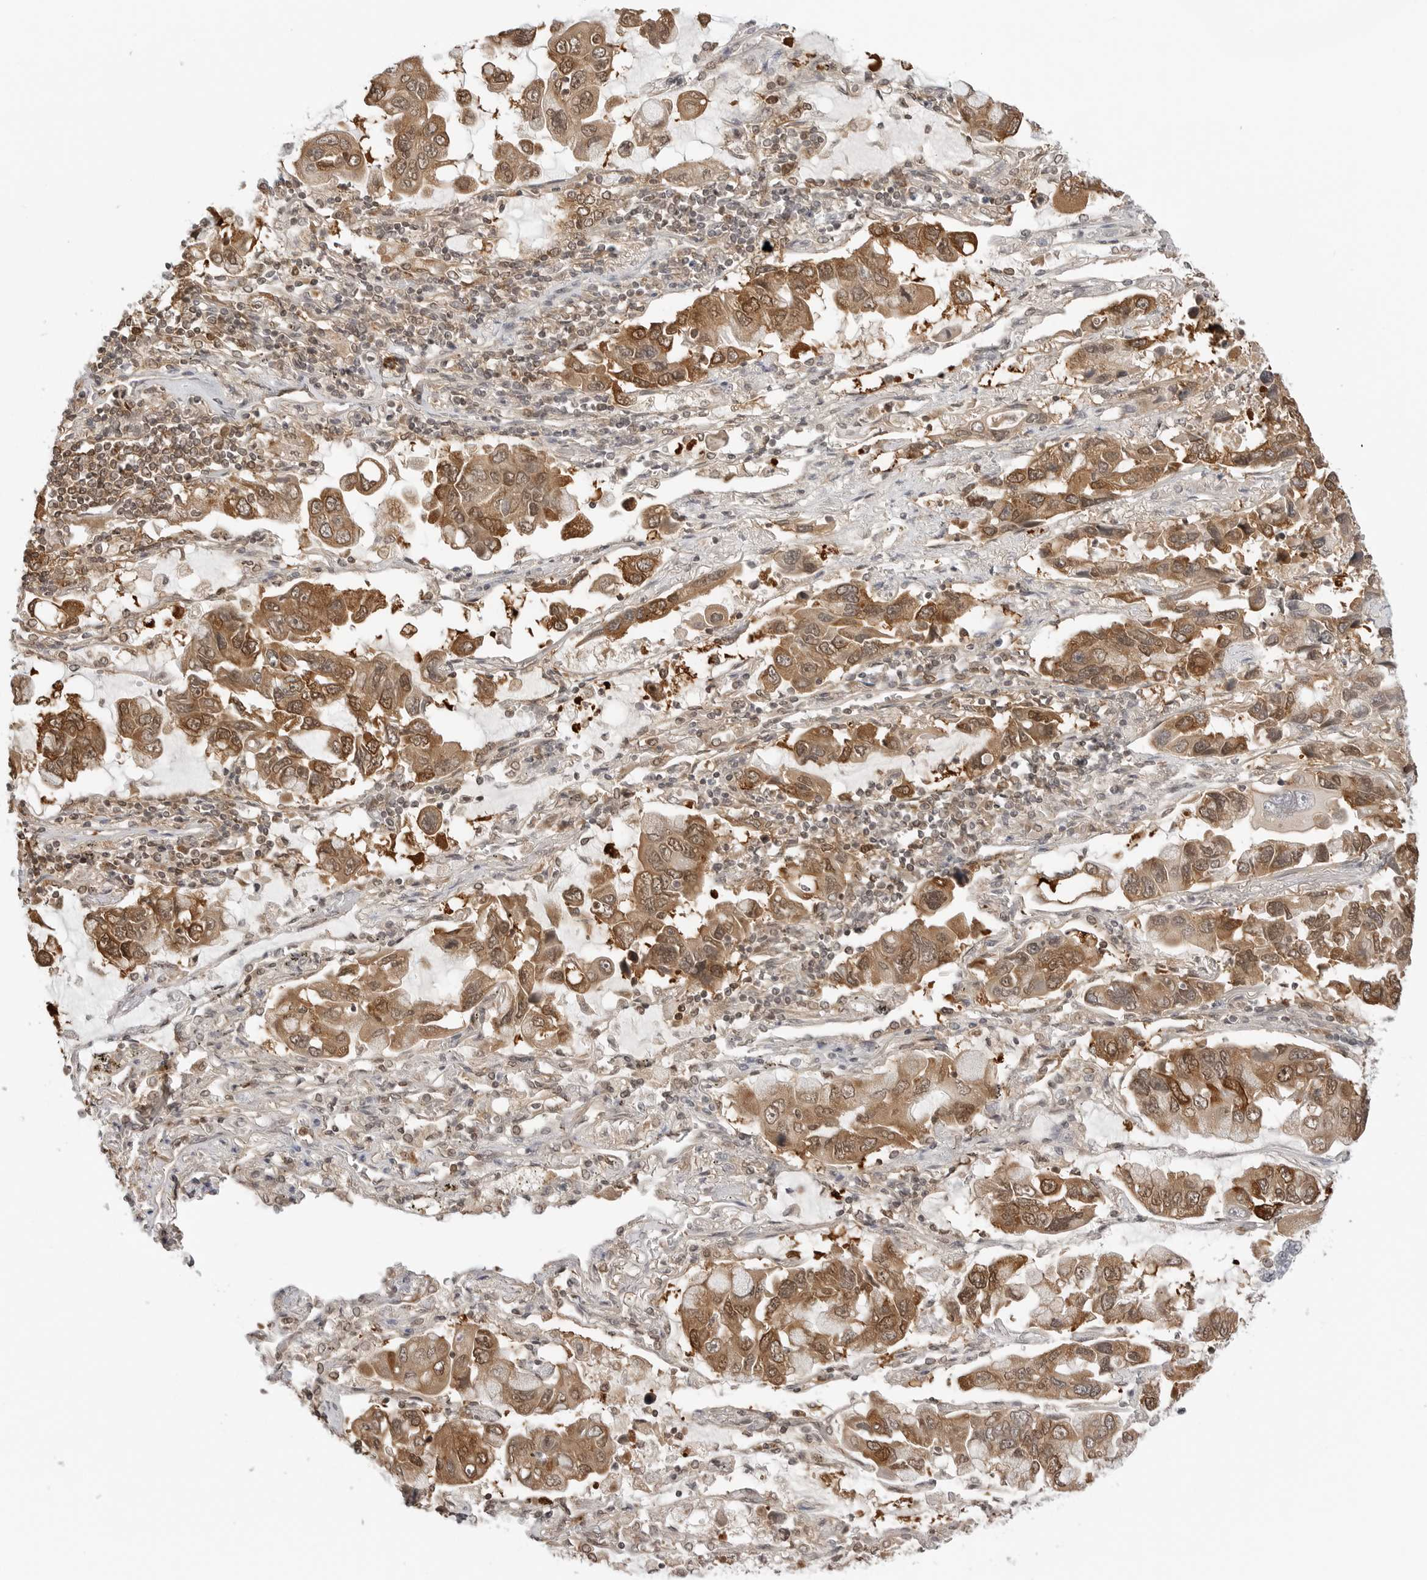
{"staining": {"intensity": "moderate", "quantity": ">75%", "location": "cytoplasmic/membranous,nuclear"}, "tissue": "lung cancer", "cell_type": "Tumor cells", "image_type": "cancer", "snomed": [{"axis": "morphology", "description": "Adenocarcinoma, NOS"}, {"axis": "topography", "description": "Lung"}], "caption": "Immunohistochemistry (IHC) histopathology image of human lung cancer stained for a protein (brown), which shows medium levels of moderate cytoplasmic/membranous and nuclear expression in about >75% of tumor cells.", "gene": "NUDC", "patient": {"sex": "male", "age": 64}}